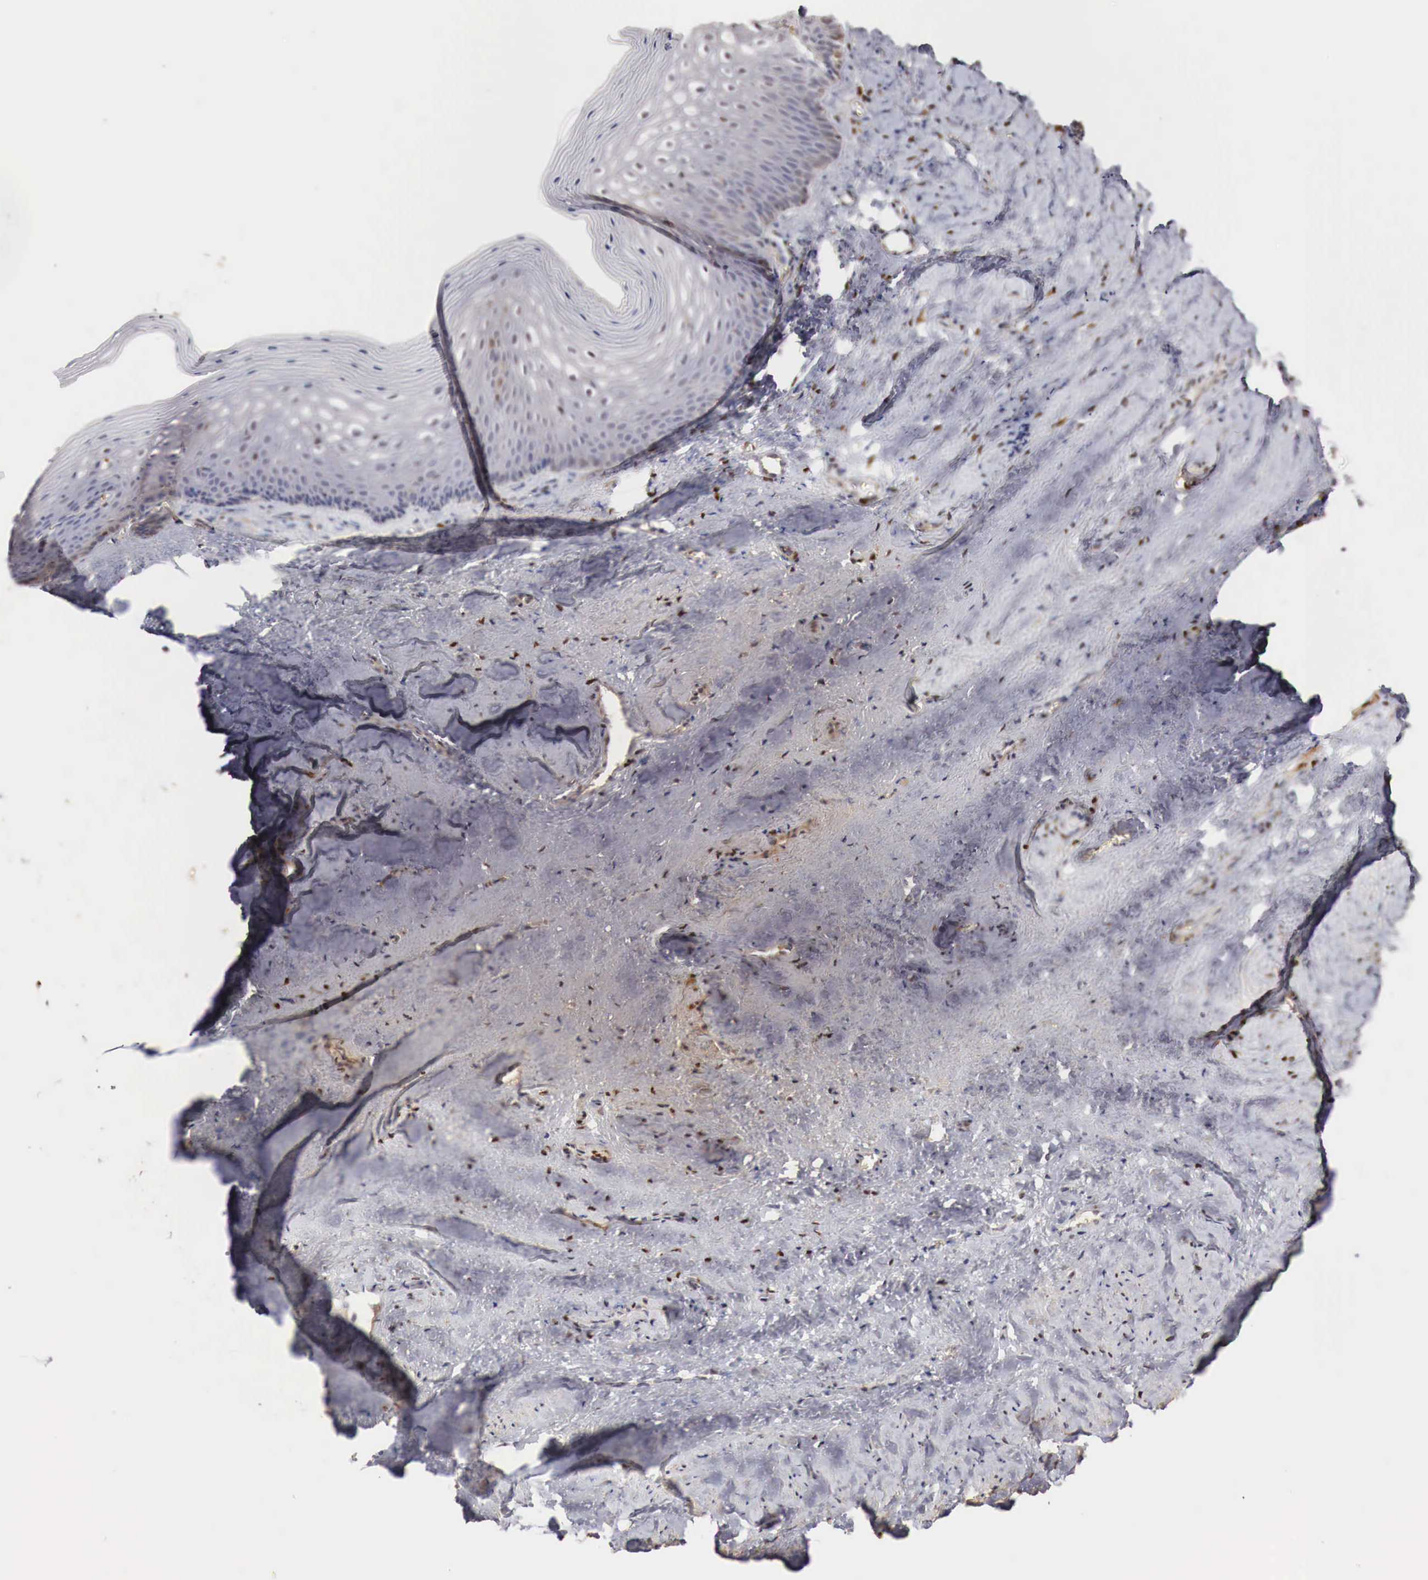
{"staining": {"intensity": "negative", "quantity": "none", "location": "none"}, "tissue": "vagina", "cell_type": "Squamous epithelial cells", "image_type": "normal", "snomed": [{"axis": "morphology", "description": "Normal tissue, NOS"}, {"axis": "topography", "description": "Vagina"}], "caption": "Immunohistochemistry image of normal vagina stained for a protein (brown), which exhibits no positivity in squamous epithelial cells. The staining is performed using DAB (3,3'-diaminobenzidine) brown chromogen with nuclei counter-stained in using hematoxylin.", "gene": "KHDRBS2", "patient": {"sex": "female", "age": 46}}